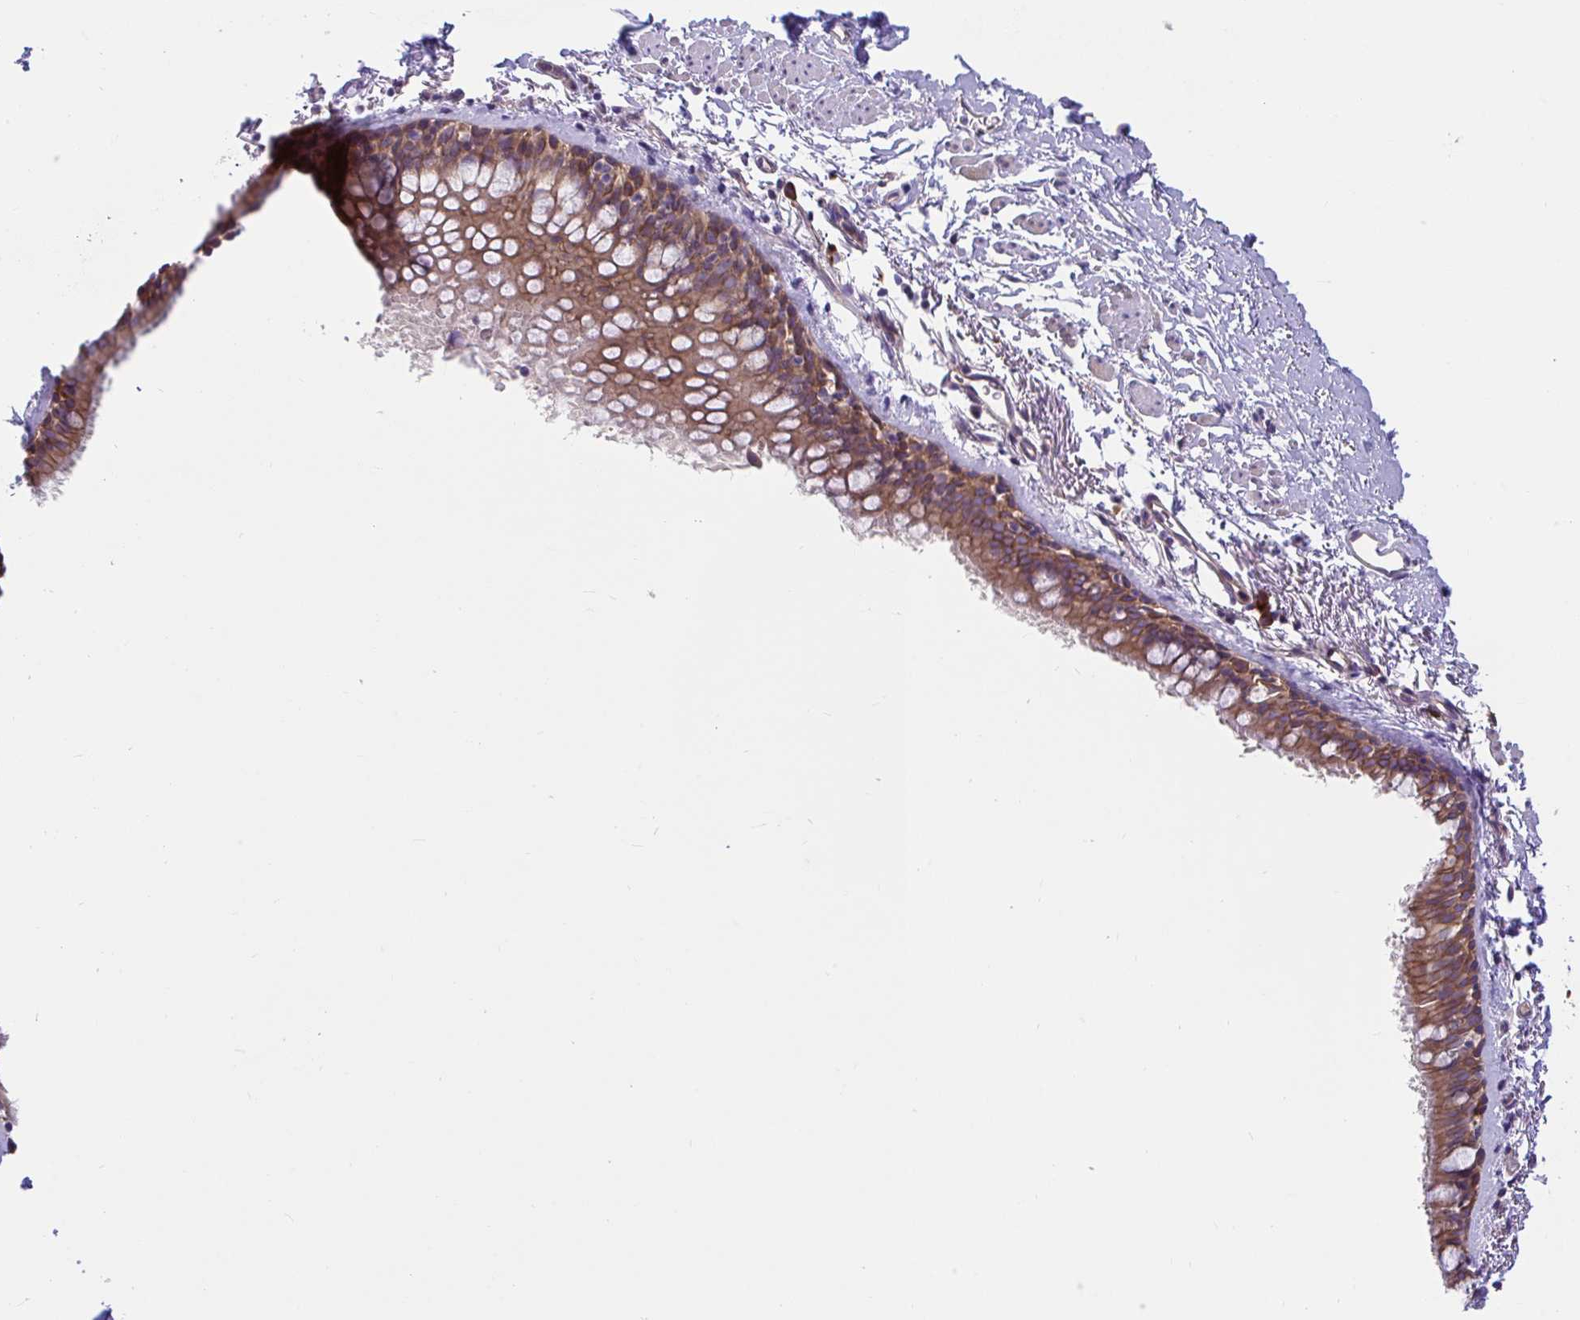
{"staining": {"intensity": "moderate", "quantity": ">75%", "location": "cytoplasmic/membranous"}, "tissue": "bronchus", "cell_type": "Respiratory epithelial cells", "image_type": "normal", "snomed": [{"axis": "morphology", "description": "Normal tissue, NOS"}, {"axis": "topography", "description": "Bronchus"}], "caption": "Immunohistochemistry image of normal bronchus stained for a protein (brown), which demonstrates medium levels of moderate cytoplasmic/membranous positivity in approximately >75% of respiratory epithelial cells.", "gene": "WBP1", "patient": {"sex": "male", "age": 67}}